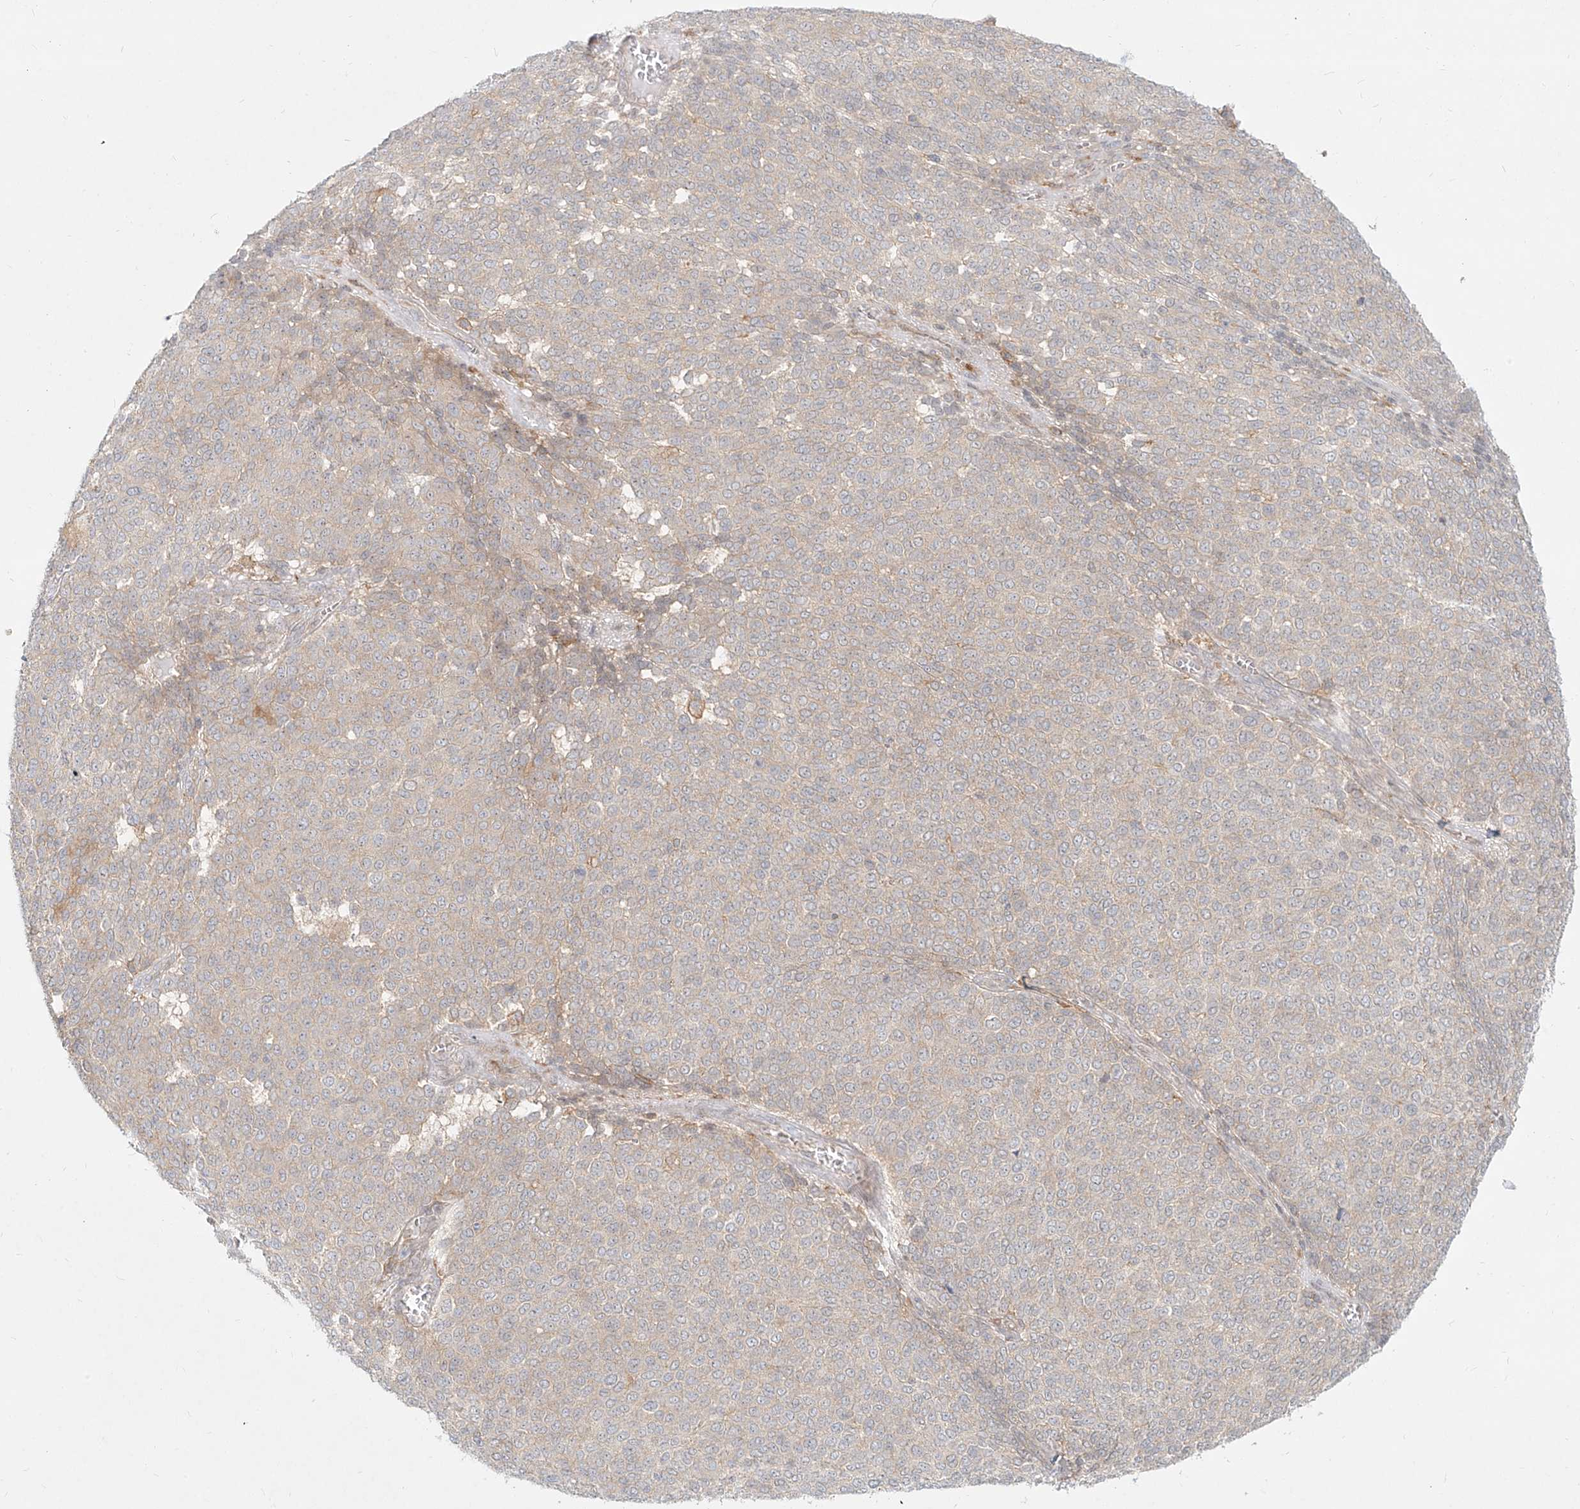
{"staining": {"intensity": "weak", "quantity": "25%-75%", "location": "cytoplasmic/membranous"}, "tissue": "melanoma", "cell_type": "Tumor cells", "image_type": "cancer", "snomed": [{"axis": "morphology", "description": "Malignant melanoma, NOS"}, {"axis": "topography", "description": "Skin"}], "caption": "High-power microscopy captured an immunohistochemistry histopathology image of melanoma, revealing weak cytoplasmic/membranous positivity in about 25%-75% of tumor cells. Nuclei are stained in blue.", "gene": "SLC2A12", "patient": {"sex": "male", "age": 49}}